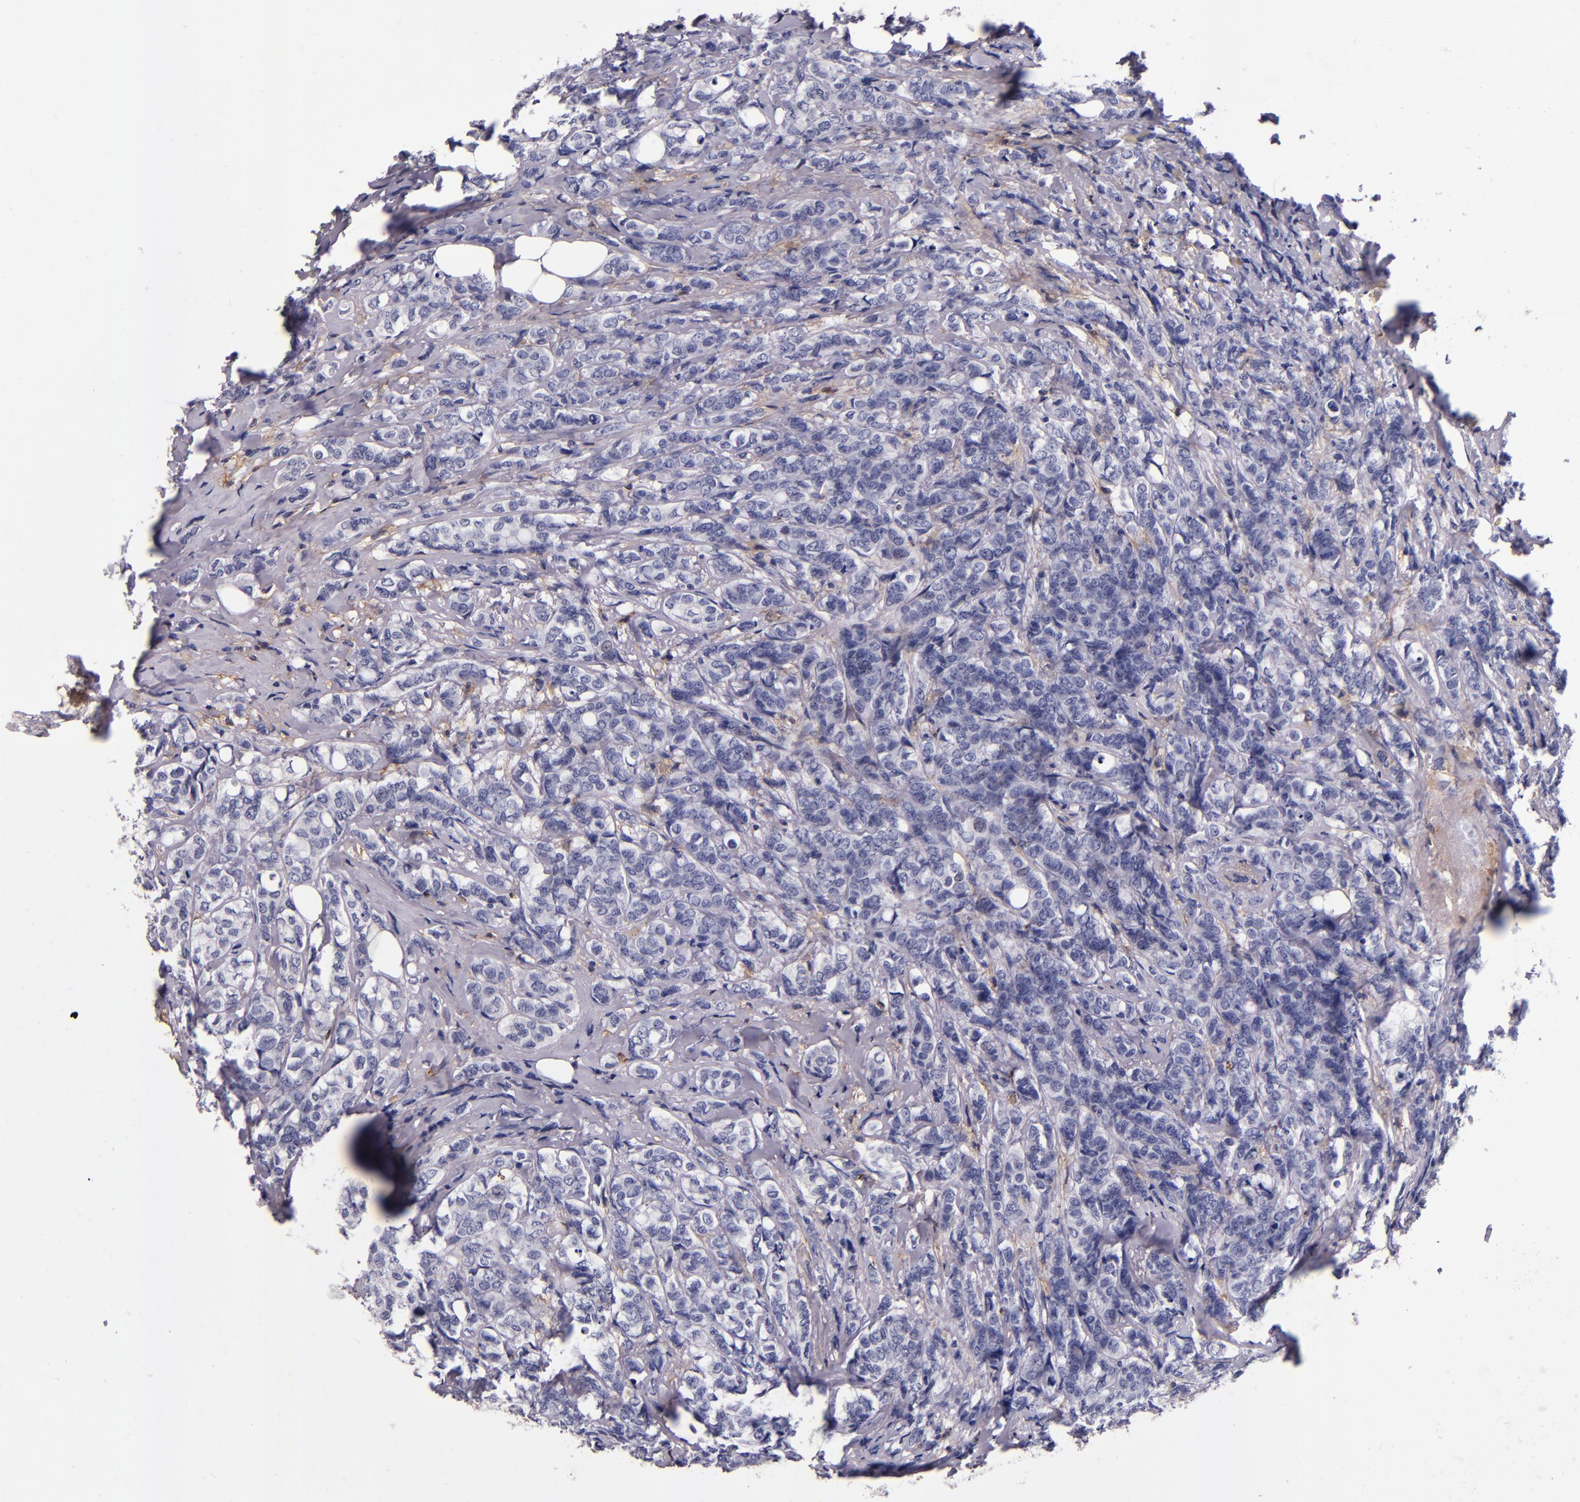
{"staining": {"intensity": "negative", "quantity": "none", "location": "none"}, "tissue": "breast cancer", "cell_type": "Tumor cells", "image_type": "cancer", "snomed": [{"axis": "morphology", "description": "Lobular carcinoma"}, {"axis": "topography", "description": "Breast"}], "caption": "Breast cancer (lobular carcinoma) stained for a protein using IHC displays no staining tumor cells.", "gene": "SIRPA", "patient": {"sex": "female", "age": 60}}